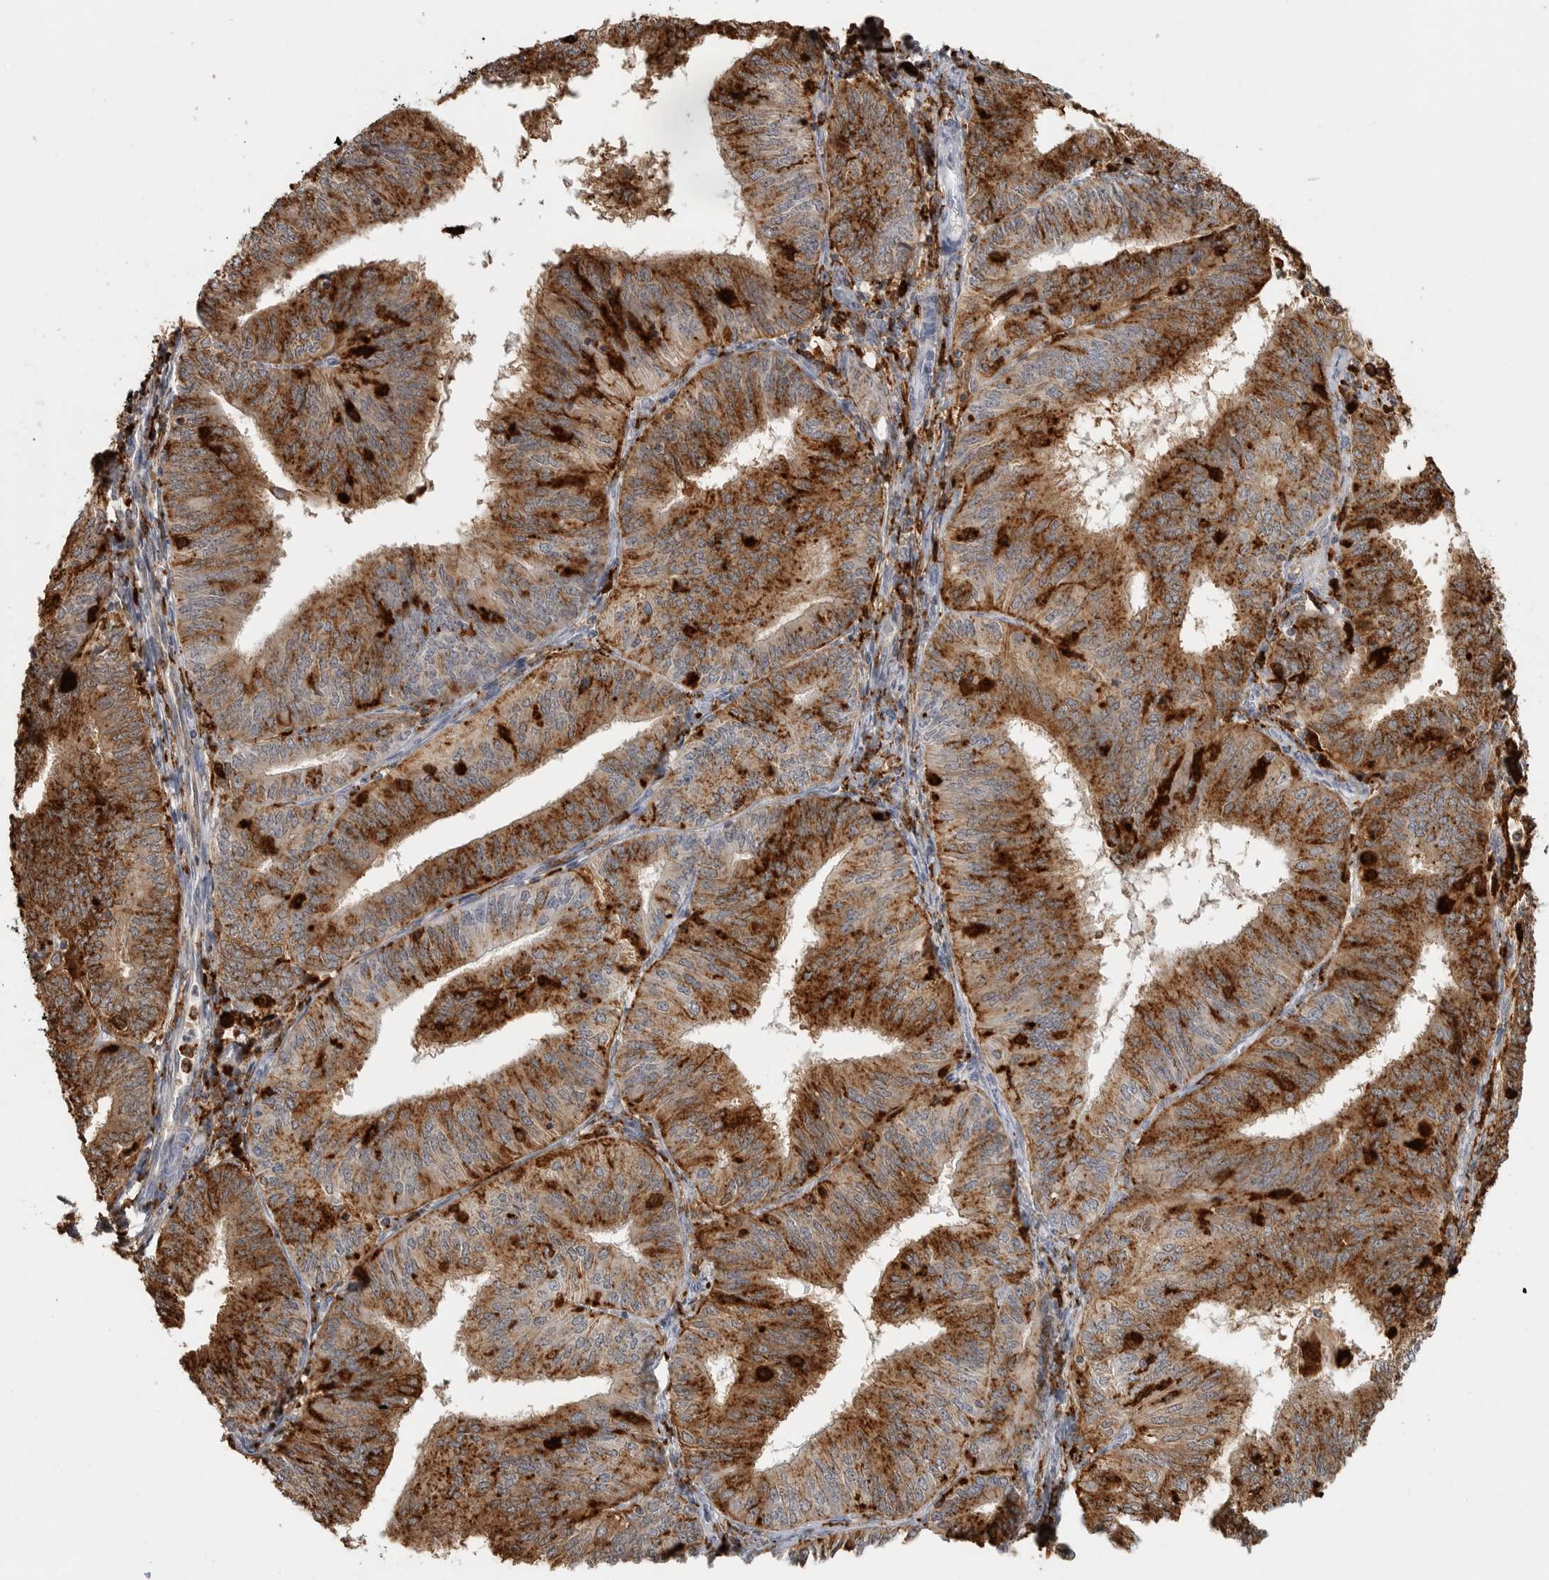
{"staining": {"intensity": "strong", "quantity": ">75%", "location": "cytoplasmic/membranous"}, "tissue": "endometrial cancer", "cell_type": "Tumor cells", "image_type": "cancer", "snomed": [{"axis": "morphology", "description": "Adenocarcinoma, NOS"}, {"axis": "topography", "description": "Endometrium"}], "caption": "Strong cytoplasmic/membranous protein positivity is appreciated in approximately >75% of tumor cells in endometrial adenocarcinoma. The protein of interest is stained brown, and the nuclei are stained in blue (DAB IHC with brightfield microscopy, high magnification).", "gene": "IFI30", "patient": {"sex": "female", "age": 58}}